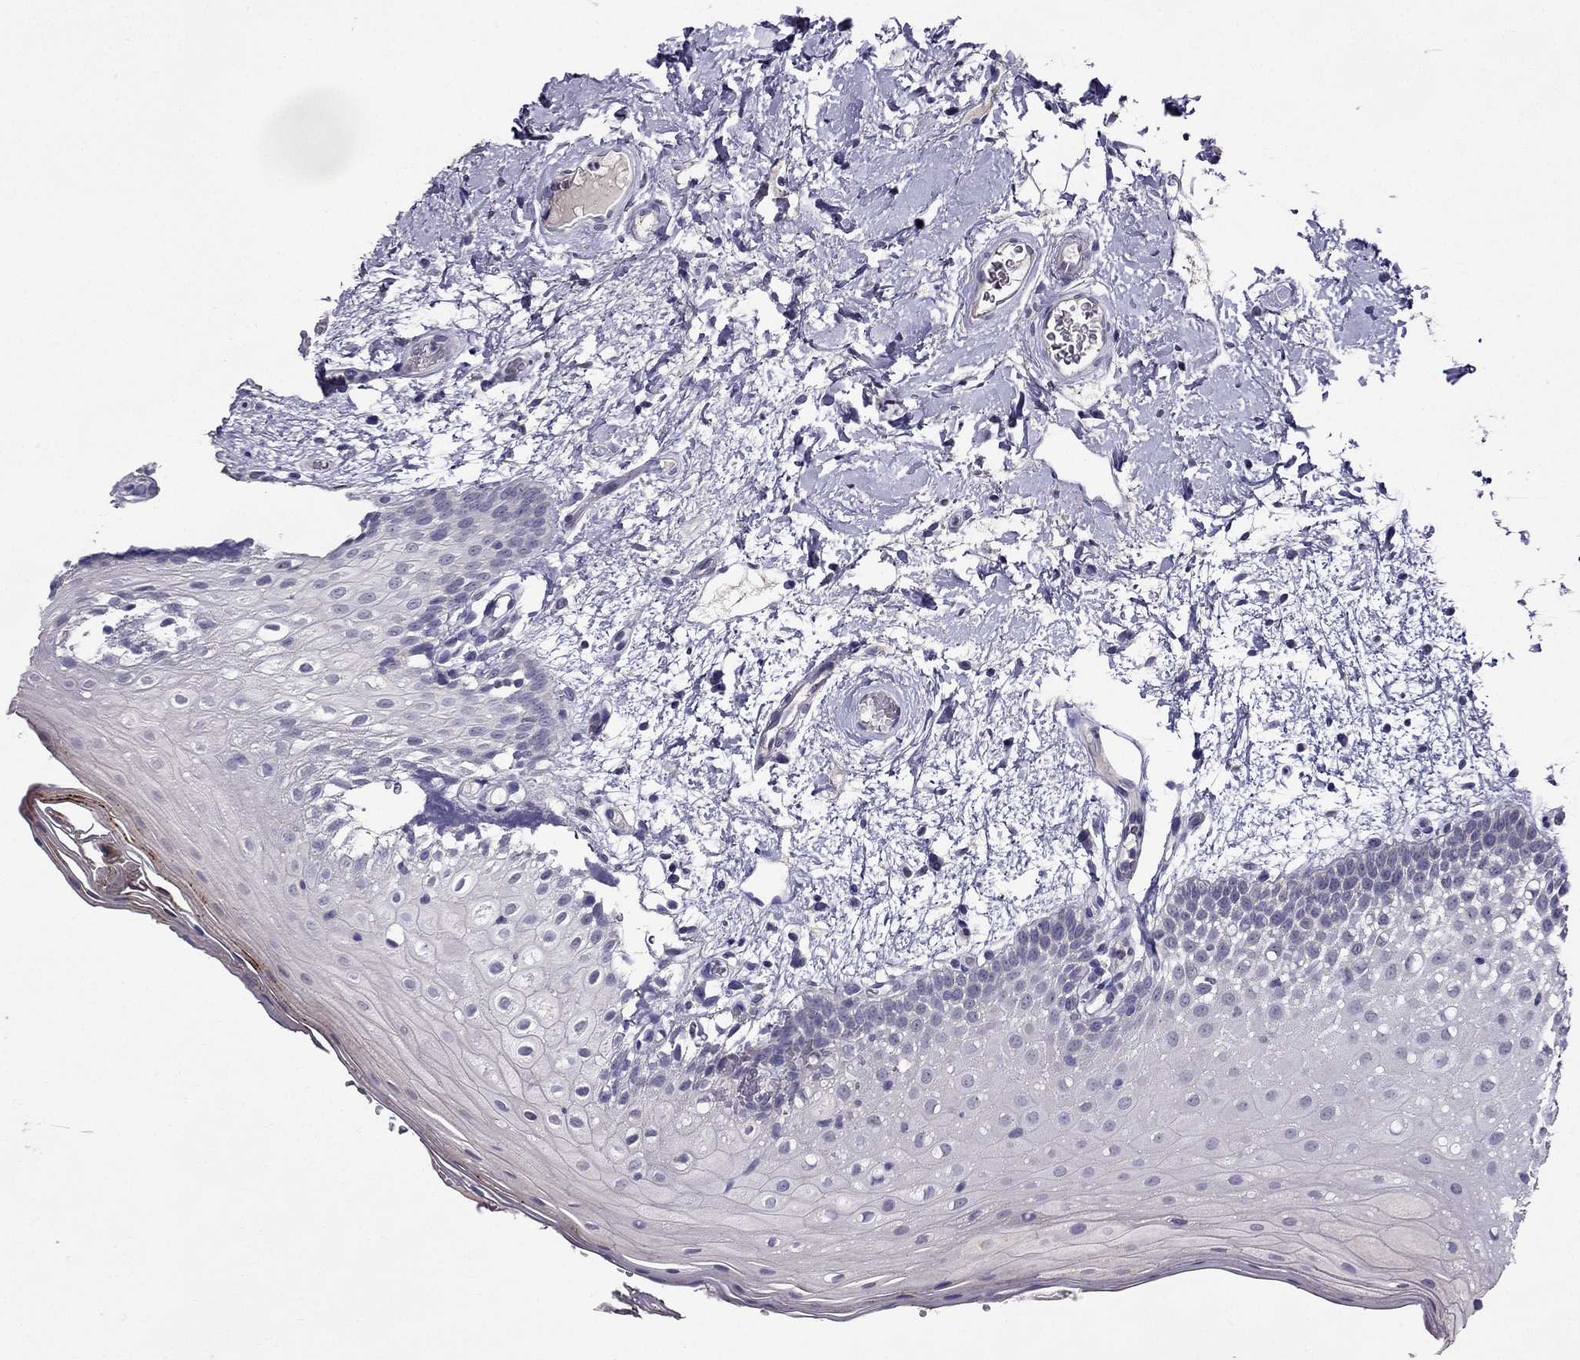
{"staining": {"intensity": "negative", "quantity": "none", "location": "none"}, "tissue": "oral mucosa", "cell_type": "Squamous epithelial cells", "image_type": "normal", "snomed": [{"axis": "morphology", "description": "Normal tissue, NOS"}, {"axis": "morphology", "description": "Squamous cell carcinoma, NOS"}, {"axis": "topography", "description": "Oral tissue"}, {"axis": "topography", "description": "Head-Neck"}], "caption": "IHC histopathology image of unremarkable oral mucosa: oral mucosa stained with DAB reveals no significant protein expression in squamous epithelial cells. (DAB (3,3'-diaminobenzidine) IHC, high magnification).", "gene": "DUSP15", "patient": {"sex": "male", "age": 69}}